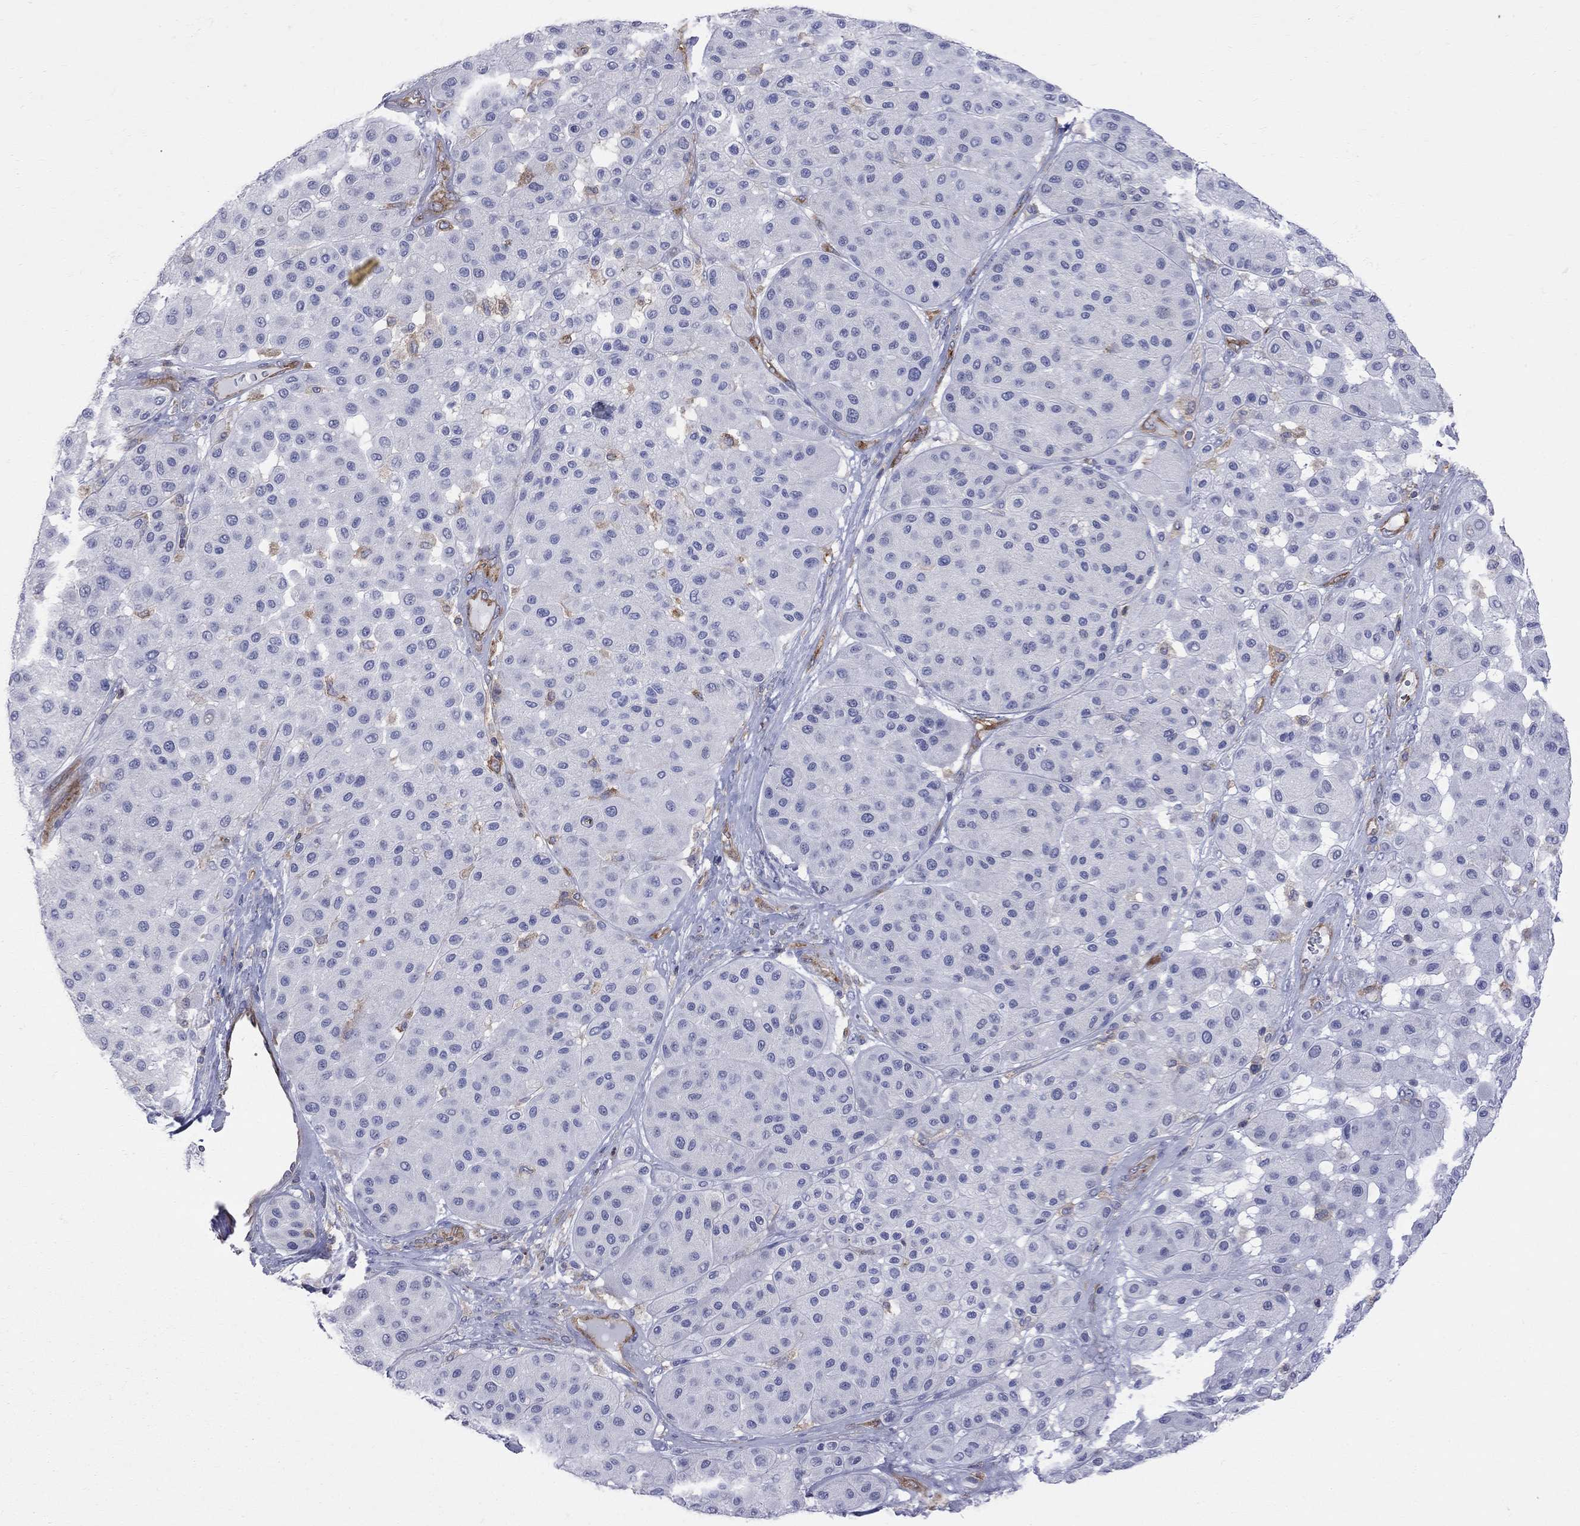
{"staining": {"intensity": "negative", "quantity": "none", "location": "none"}, "tissue": "melanoma", "cell_type": "Tumor cells", "image_type": "cancer", "snomed": [{"axis": "morphology", "description": "Malignant melanoma, Metastatic site"}, {"axis": "topography", "description": "Smooth muscle"}], "caption": "Immunohistochemical staining of malignant melanoma (metastatic site) reveals no significant expression in tumor cells.", "gene": "ABI3", "patient": {"sex": "male", "age": 41}}